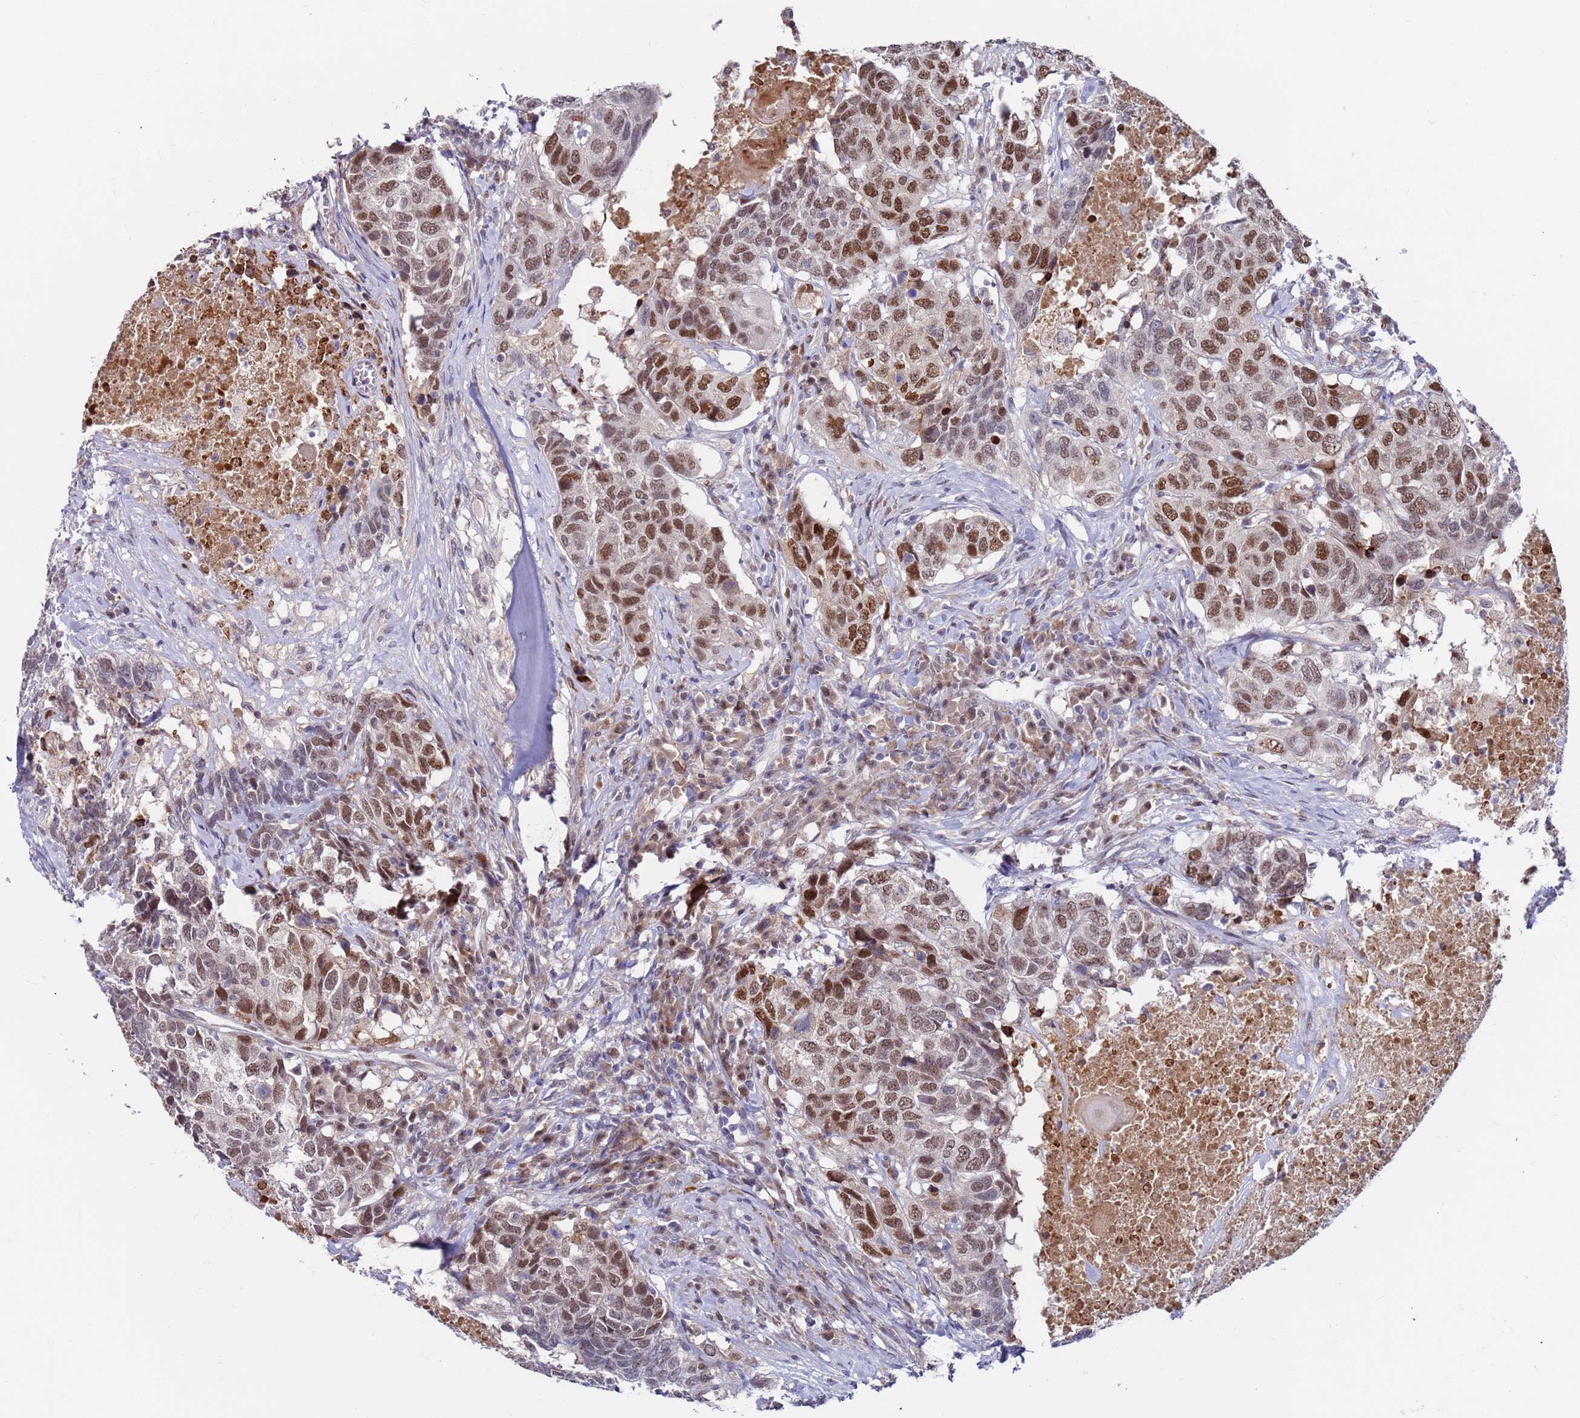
{"staining": {"intensity": "moderate", "quantity": ">75%", "location": "nuclear"}, "tissue": "head and neck cancer", "cell_type": "Tumor cells", "image_type": "cancer", "snomed": [{"axis": "morphology", "description": "Squamous cell carcinoma, NOS"}, {"axis": "topography", "description": "Head-Neck"}], "caption": "IHC photomicrograph of neoplastic tissue: human head and neck cancer stained using IHC exhibits medium levels of moderate protein expression localized specifically in the nuclear of tumor cells, appearing as a nuclear brown color.", "gene": "FBXO27", "patient": {"sex": "male", "age": 66}}